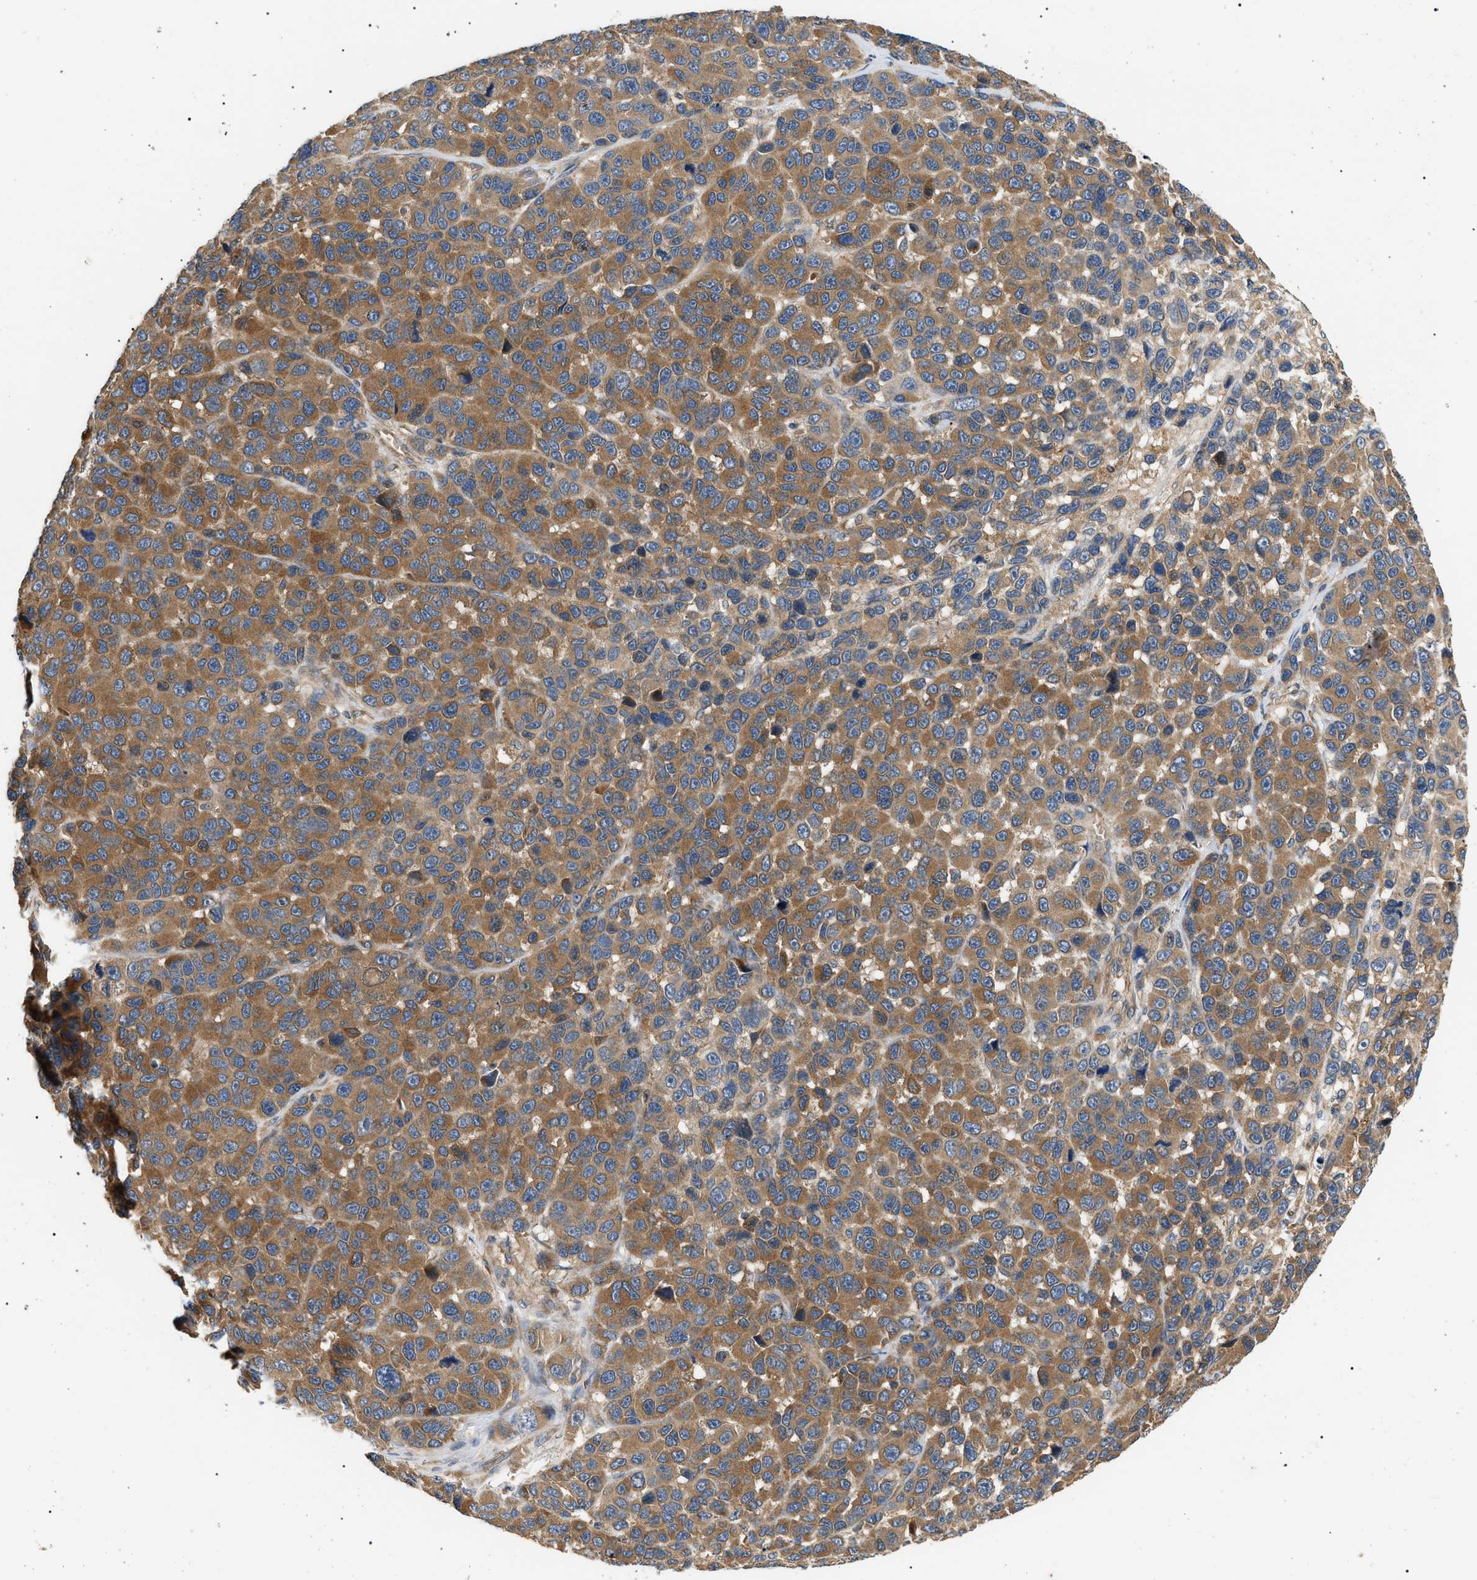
{"staining": {"intensity": "moderate", "quantity": ">75%", "location": "cytoplasmic/membranous"}, "tissue": "melanoma", "cell_type": "Tumor cells", "image_type": "cancer", "snomed": [{"axis": "morphology", "description": "Malignant melanoma, NOS"}, {"axis": "topography", "description": "Skin"}], "caption": "Melanoma stained with a brown dye shows moderate cytoplasmic/membranous positive positivity in approximately >75% of tumor cells.", "gene": "PPM1B", "patient": {"sex": "male", "age": 53}}